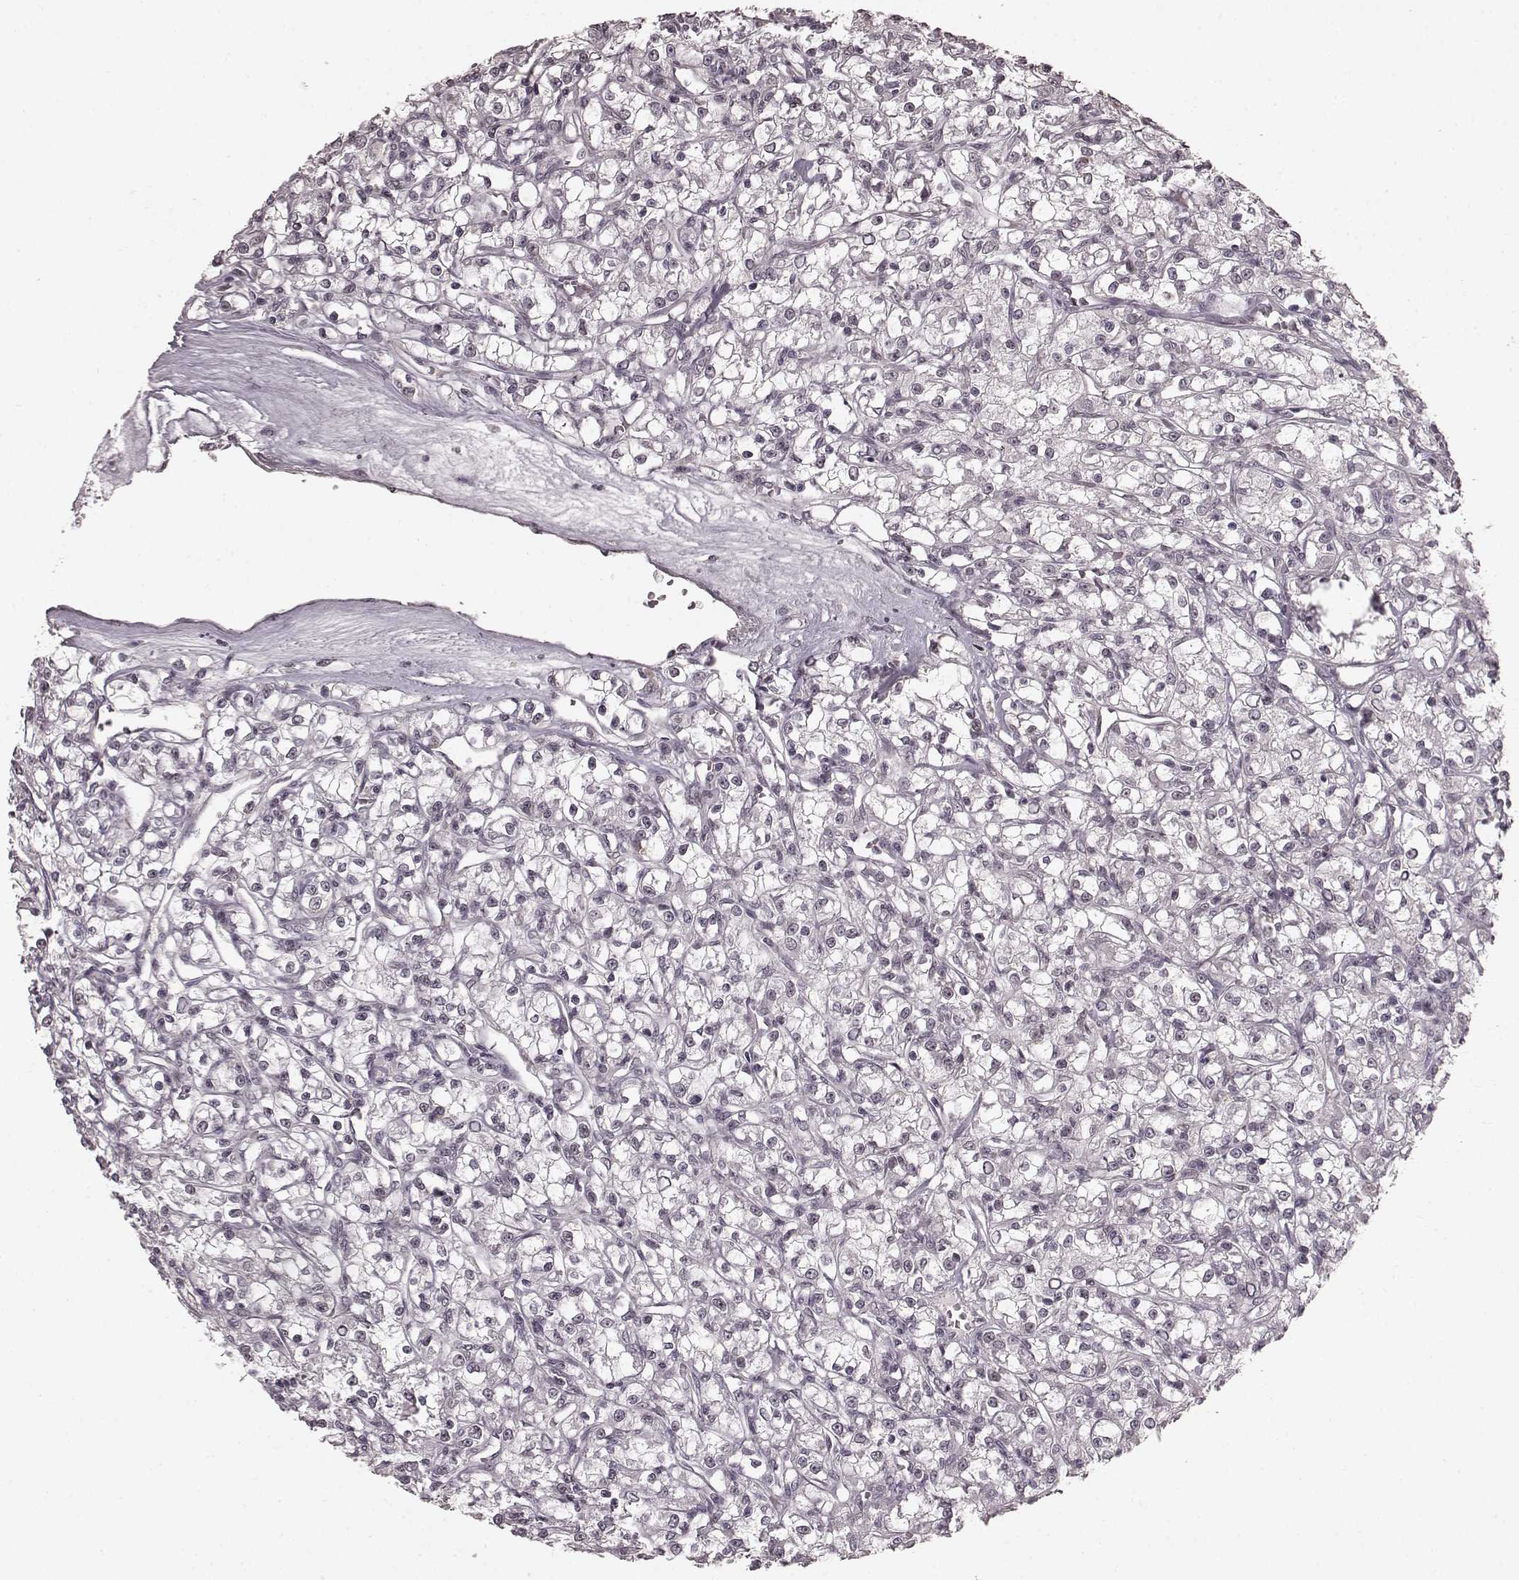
{"staining": {"intensity": "negative", "quantity": "none", "location": "none"}, "tissue": "renal cancer", "cell_type": "Tumor cells", "image_type": "cancer", "snomed": [{"axis": "morphology", "description": "Adenocarcinoma, NOS"}, {"axis": "topography", "description": "Kidney"}], "caption": "Renal adenocarcinoma stained for a protein using immunohistochemistry (IHC) reveals no staining tumor cells.", "gene": "PLCB4", "patient": {"sex": "female", "age": 59}}